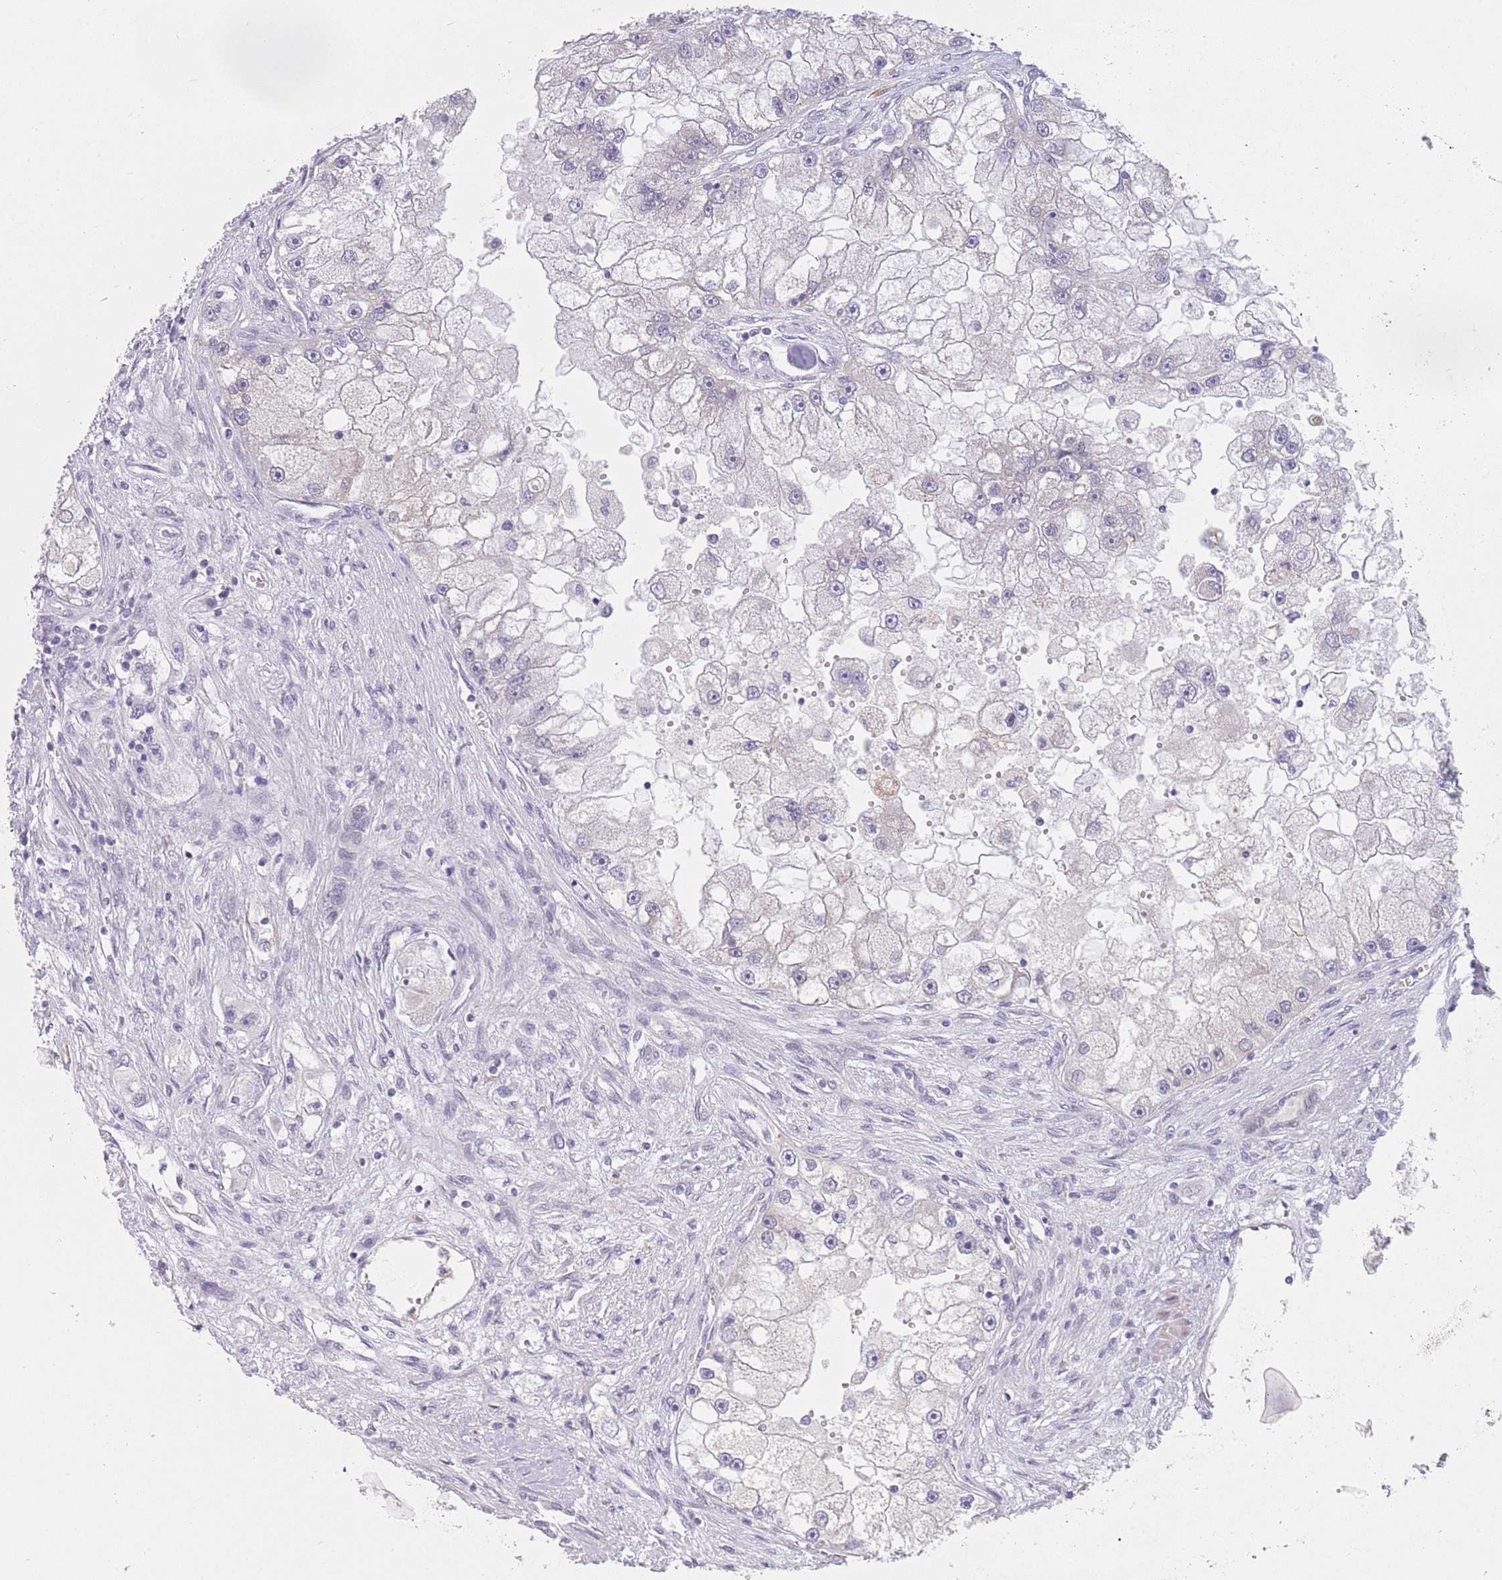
{"staining": {"intensity": "negative", "quantity": "none", "location": "none"}, "tissue": "renal cancer", "cell_type": "Tumor cells", "image_type": "cancer", "snomed": [{"axis": "morphology", "description": "Adenocarcinoma, NOS"}, {"axis": "topography", "description": "Kidney"}], "caption": "The micrograph exhibits no significant staining in tumor cells of renal cancer (adenocarcinoma).", "gene": "ZNF574", "patient": {"sex": "male", "age": 63}}